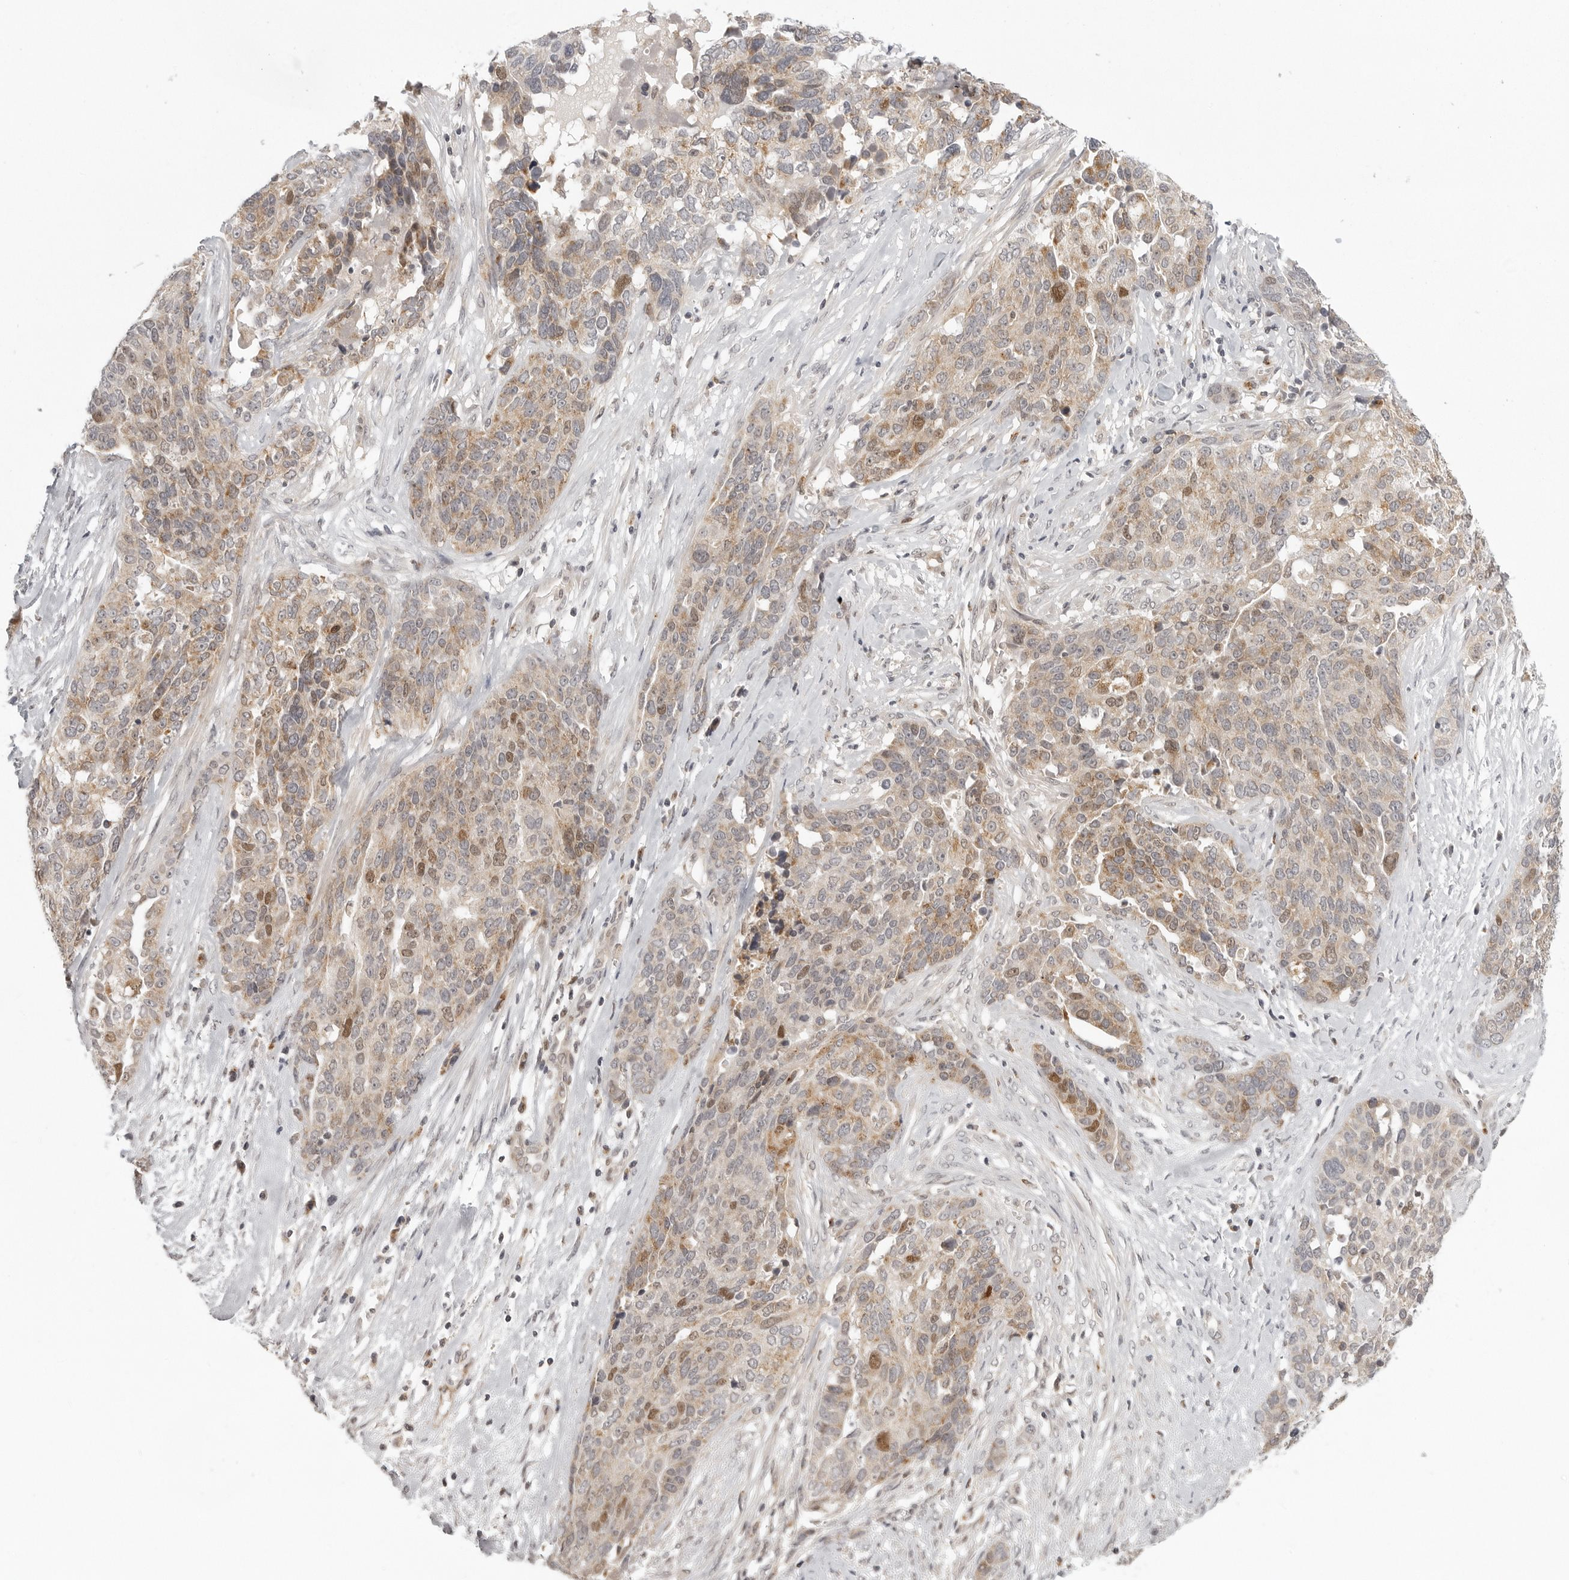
{"staining": {"intensity": "weak", "quantity": ">75%", "location": "cytoplasmic/membranous,nuclear"}, "tissue": "ovarian cancer", "cell_type": "Tumor cells", "image_type": "cancer", "snomed": [{"axis": "morphology", "description": "Cystadenocarcinoma, serous, NOS"}, {"axis": "topography", "description": "Ovary"}], "caption": "Ovarian serous cystadenocarcinoma tissue exhibits weak cytoplasmic/membranous and nuclear positivity in about >75% of tumor cells", "gene": "TUT4", "patient": {"sex": "female", "age": 44}}